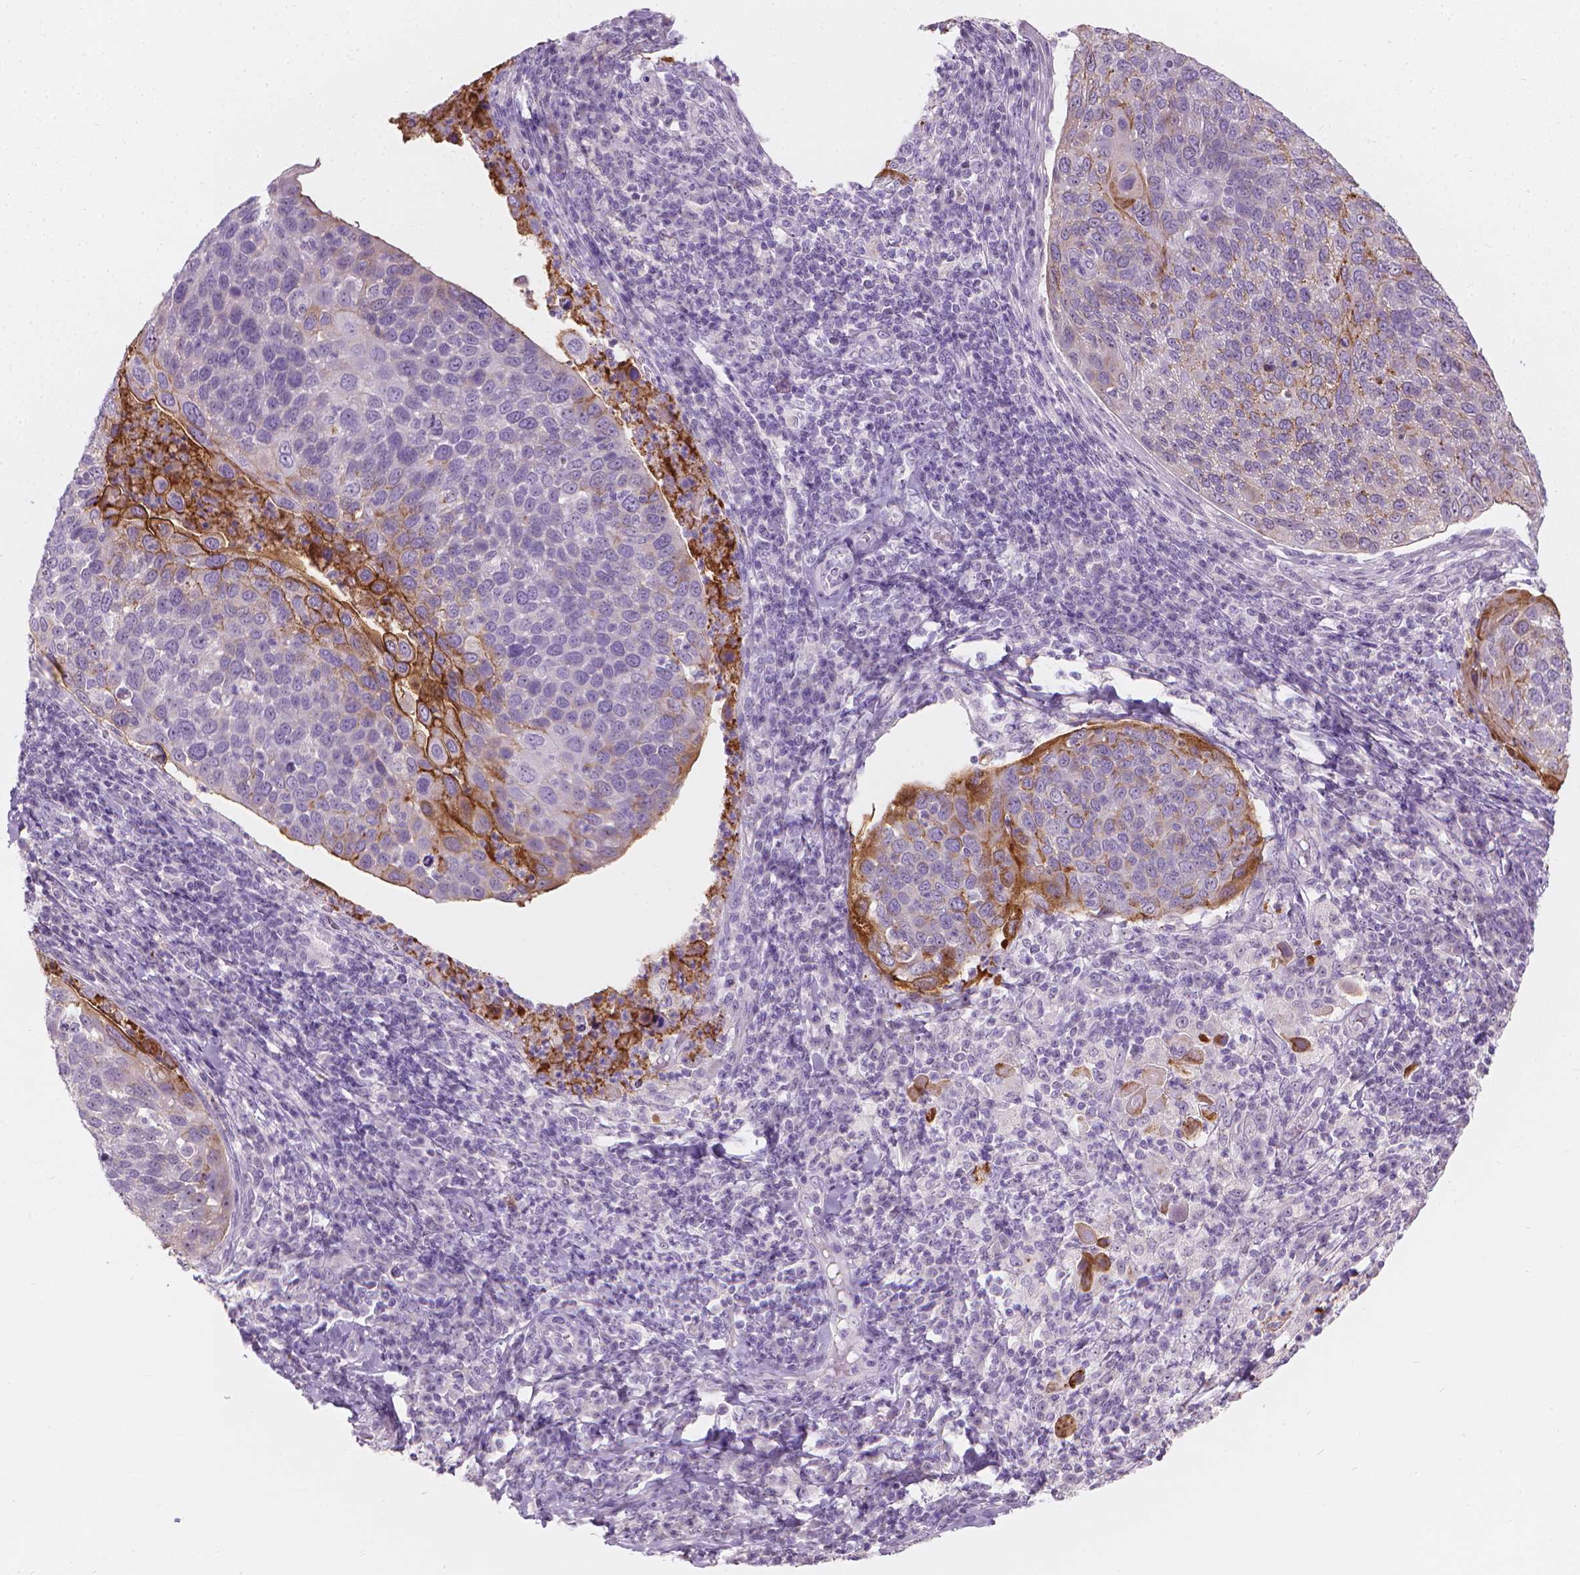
{"staining": {"intensity": "moderate", "quantity": "<25%", "location": "cytoplasmic/membranous"}, "tissue": "cervical cancer", "cell_type": "Tumor cells", "image_type": "cancer", "snomed": [{"axis": "morphology", "description": "Squamous cell carcinoma, NOS"}, {"axis": "topography", "description": "Cervix"}], "caption": "Immunohistochemistry photomicrograph of neoplastic tissue: human squamous cell carcinoma (cervical) stained using IHC demonstrates low levels of moderate protein expression localized specifically in the cytoplasmic/membranous of tumor cells, appearing as a cytoplasmic/membranous brown color.", "gene": "GPRC5A", "patient": {"sex": "female", "age": 54}}